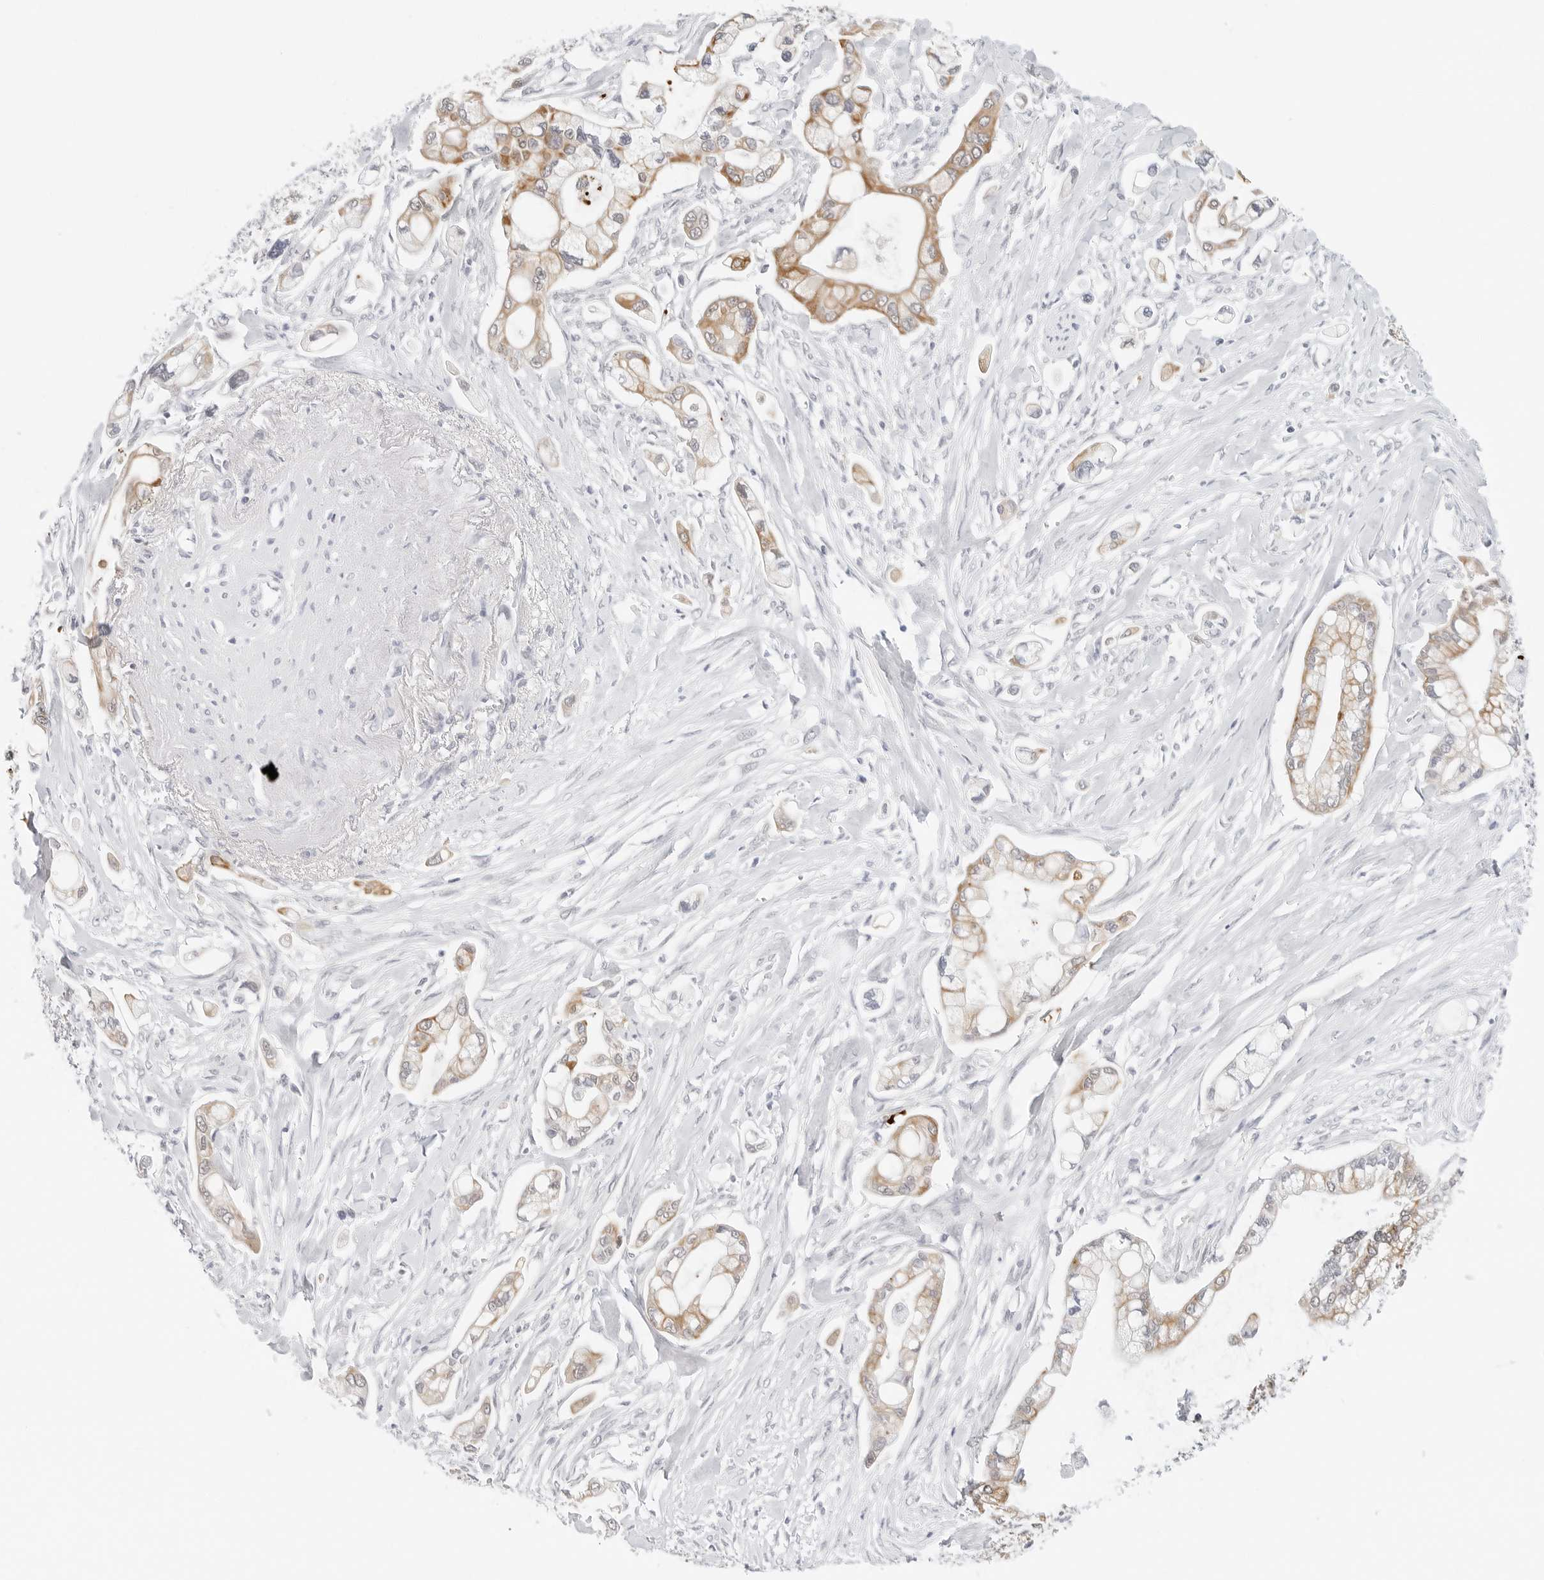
{"staining": {"intensity": "moderate", "quantity": ">75%", "location": "cytoplasmic/membranous"}, "tissue": "pancreatic cancer", "cell_type": "Tumor cells", "image_type": "cancer", "snomed": [{"axis": "morphology", "description": "Adenocarcinoma, NOS"}, {"axis": "topography", "description": "Pancreas"}], "caption": "A high-resolution image shows immunohistochemistry (IHC) staining of adenocarcinoma (pancreatic), which reveals moderate cytoplasmic/membranous staining in approximately >75% of tumor cells. The protein is shown in brown color, while the nuclei are stained blue.", "gene": "TSEN2", "patient": {"sex": "male", "age": 68}}